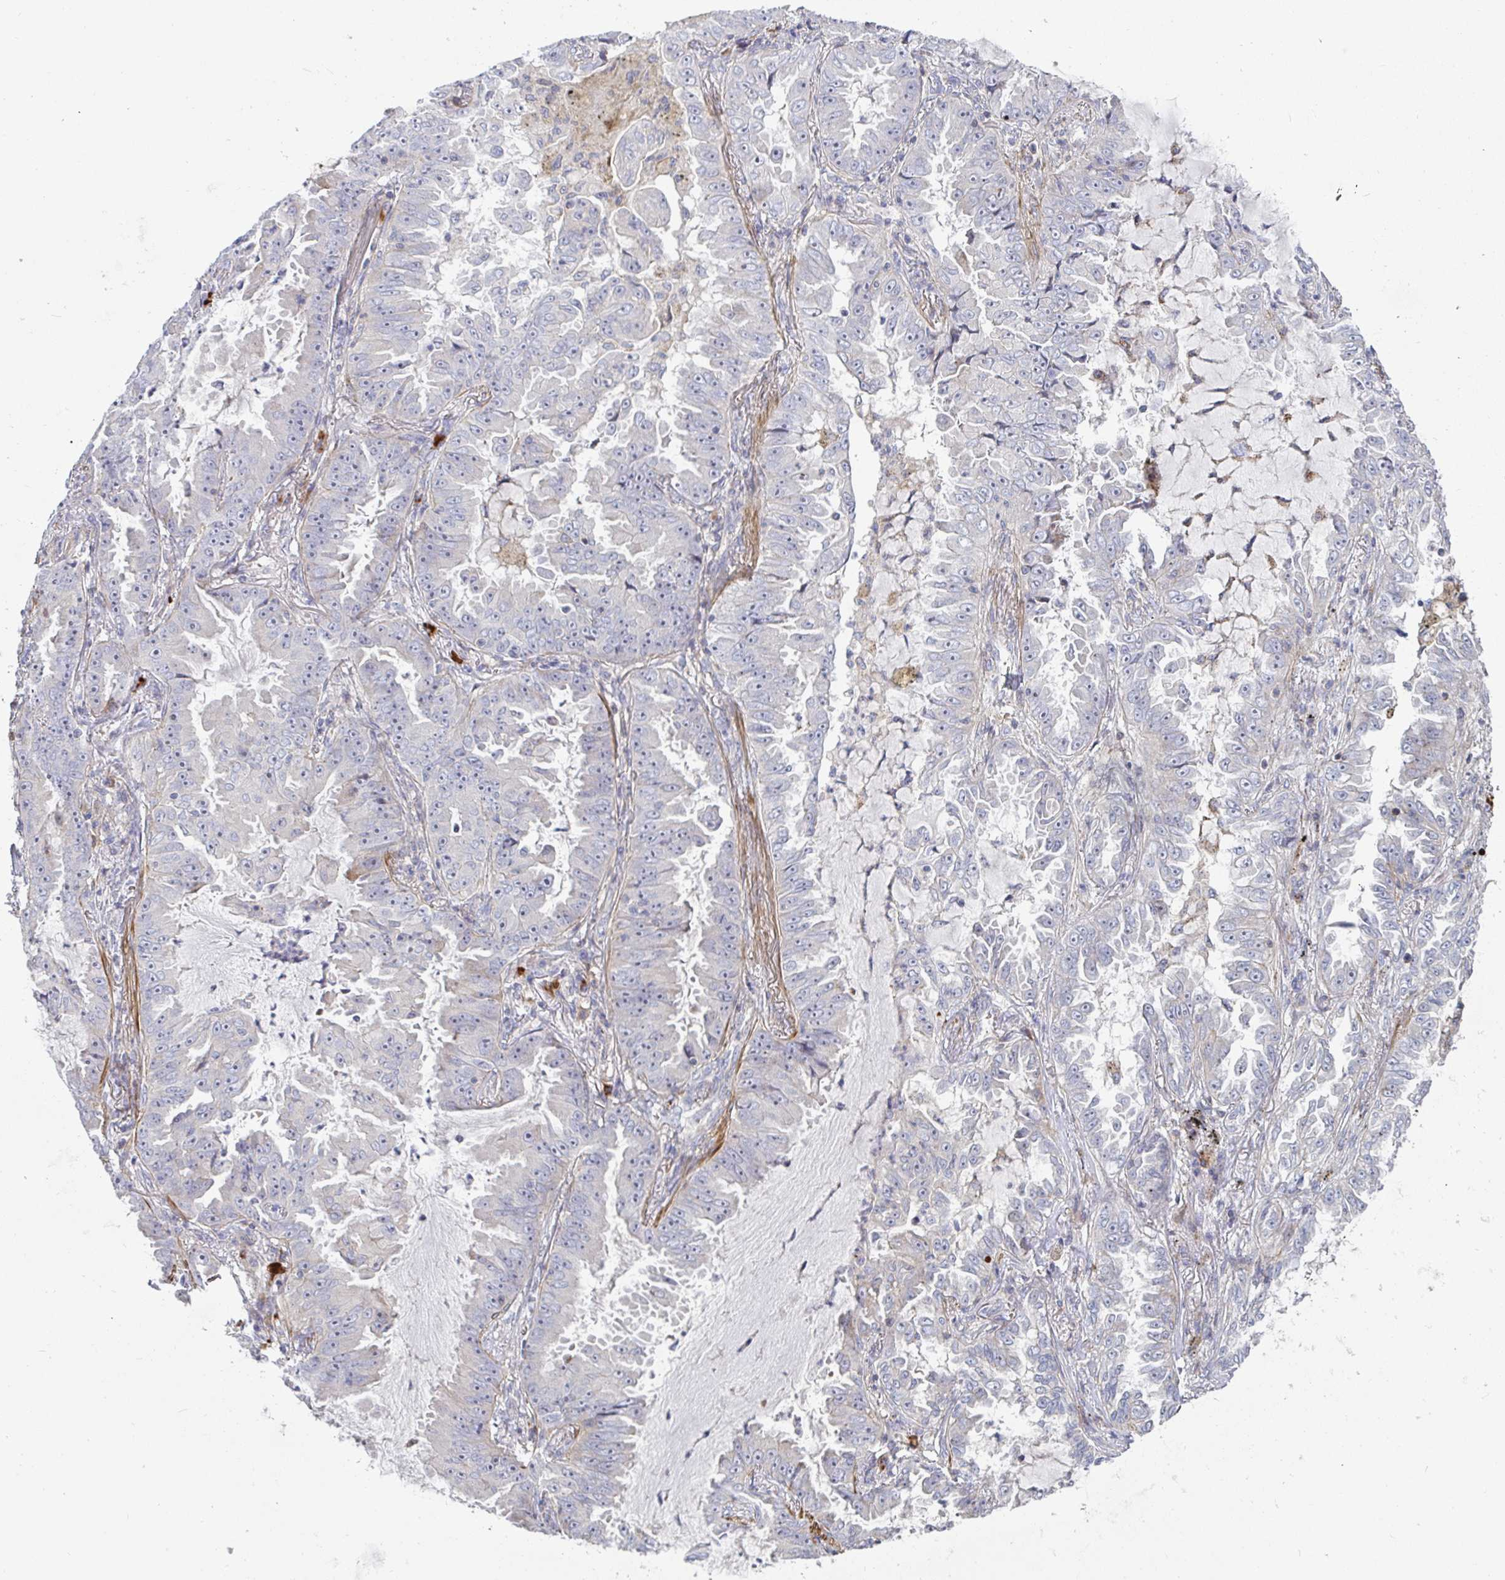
{"staining": {"intensity": "negative", "quantity": "none", "location": "none"}, "tissue": "lung cancer", "cell_type": "Tumor cells", "image_type": "cancer", "snomed": [{"axis": "morphology", "description": "Adenocarcinoma, NOS"}, {"axis": "topography", "description": "Lung"}], "caption": "High power microscopy histopathology image of an immunohistochemistry micrograph of lung cancer (adenocarcinoma), revealing no significant positivity in tumor cells. The staining was performed using DAB to visualize the protein expression in brown, while the nuclei were stained in blue with hematoxylin (Magnification: 20x).", "gene": "SSH2", "patient": {"sex": "female", "age": 52}}